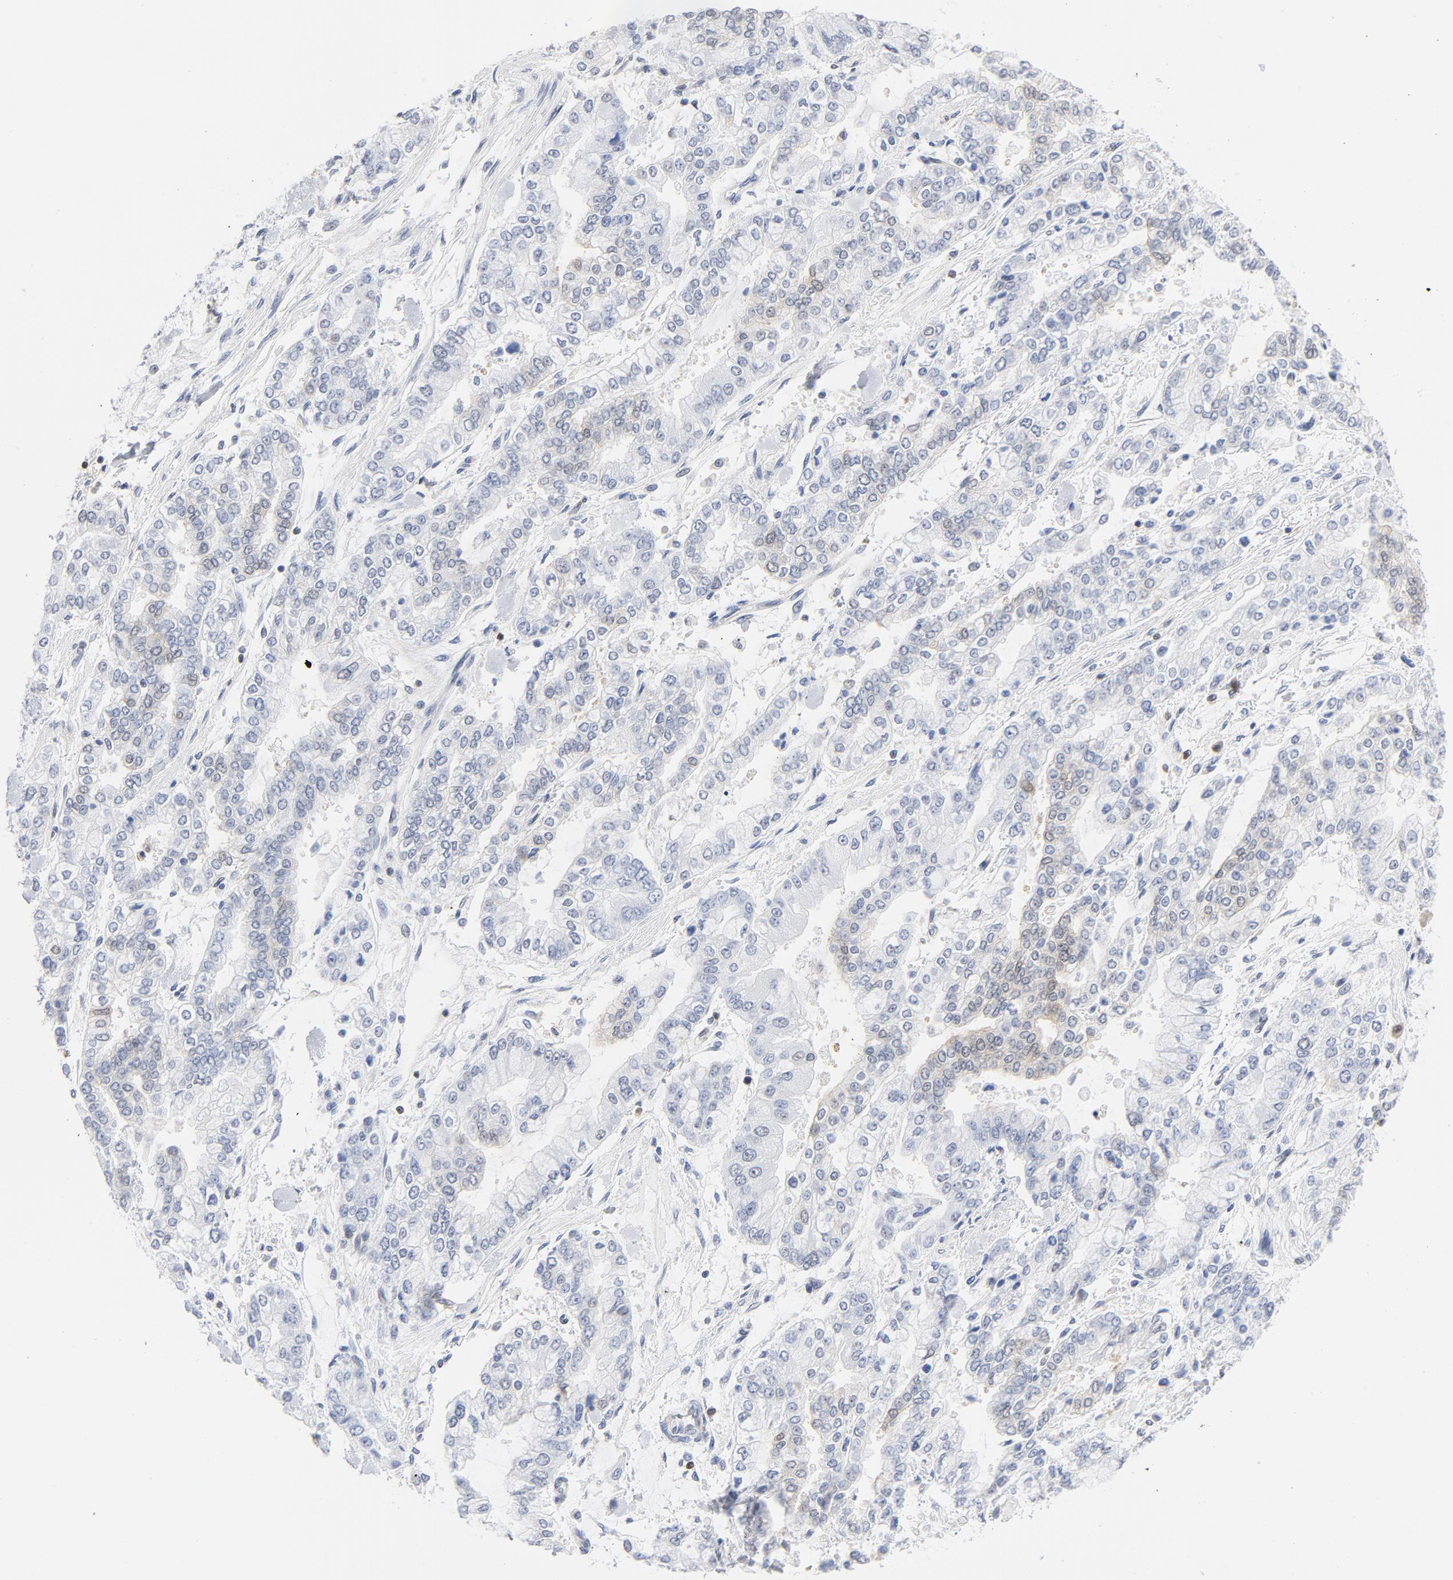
{"staining": {"intensity": "weak", "quantity": "<25%", "location": "cytoplasmic/membranous,nuclear"}, "tissue": "stomach cancer", "cell_type": "Tumor cells", "image_type": "cancer", "snomed": [{"axis": "morphology", "description": "Normal tissue, NOS"}, {"axis": "morphology", "description": "Adenocarcinoma, NOS"}, {"axis": "topography", "description": "Stomach, upper"}, {"axis": "topography", "description": "Stomach"}], "caption": "This is an immunohistochemistry (IHC) image of human stomach cancer. There is no expression in tumor cells.", "gene": "CDKN1B", "patient": {"sex": "male", "age": 76}}